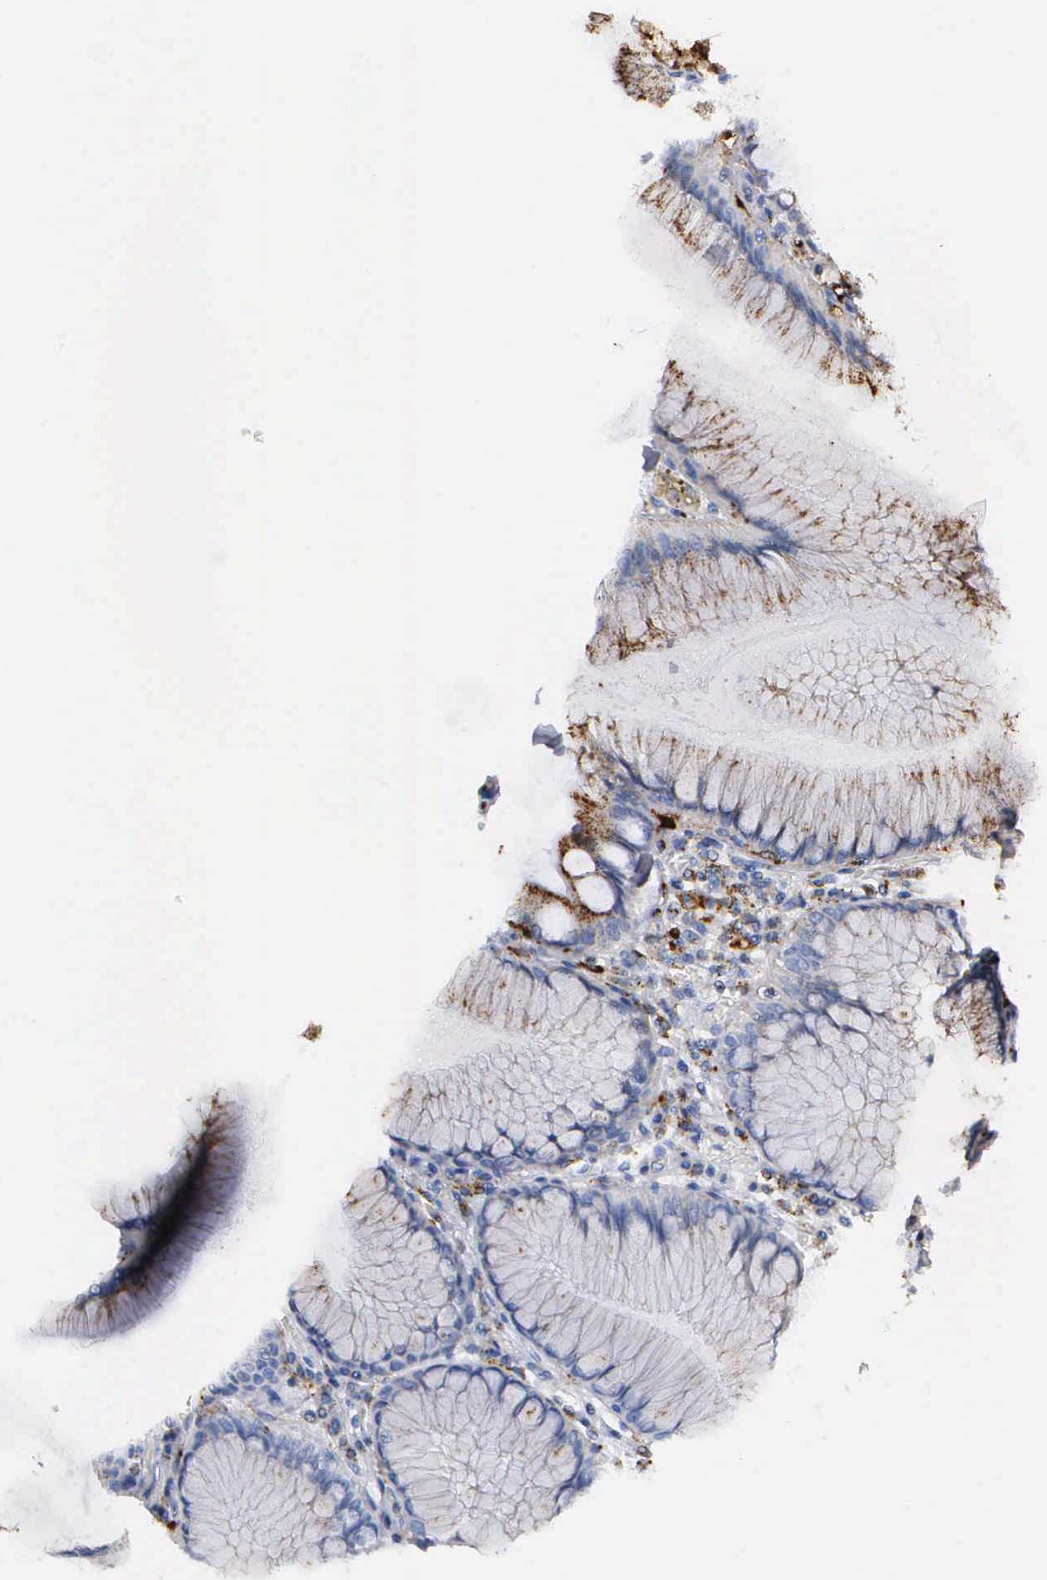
{"staining": {"intensity": "moderate", "quantity": "25%-75%", "location": "cytoplasmic/membranous"}, "tissue": "stomach", "cell_type": "Glandular cells", "image_type": "normal", "snomed": [{"axis": "morphology", "description": "Normal tissue, NOS"}, {"axis": "topography", "description": "Stomach, lower"}], "caption": "The micrograph reveals immunohistochemical staining of unremarkable stomach. There is moderate cytoplasmic/membranous staining is seen in about 25%-75% of glandular cells. The staining was performed using DAB, with brown indicating positive protein expression. Nuclei are stained blue with hematoxylin.", "gene": "CTSH", "patient": {"sex": "female", "age": 93}}